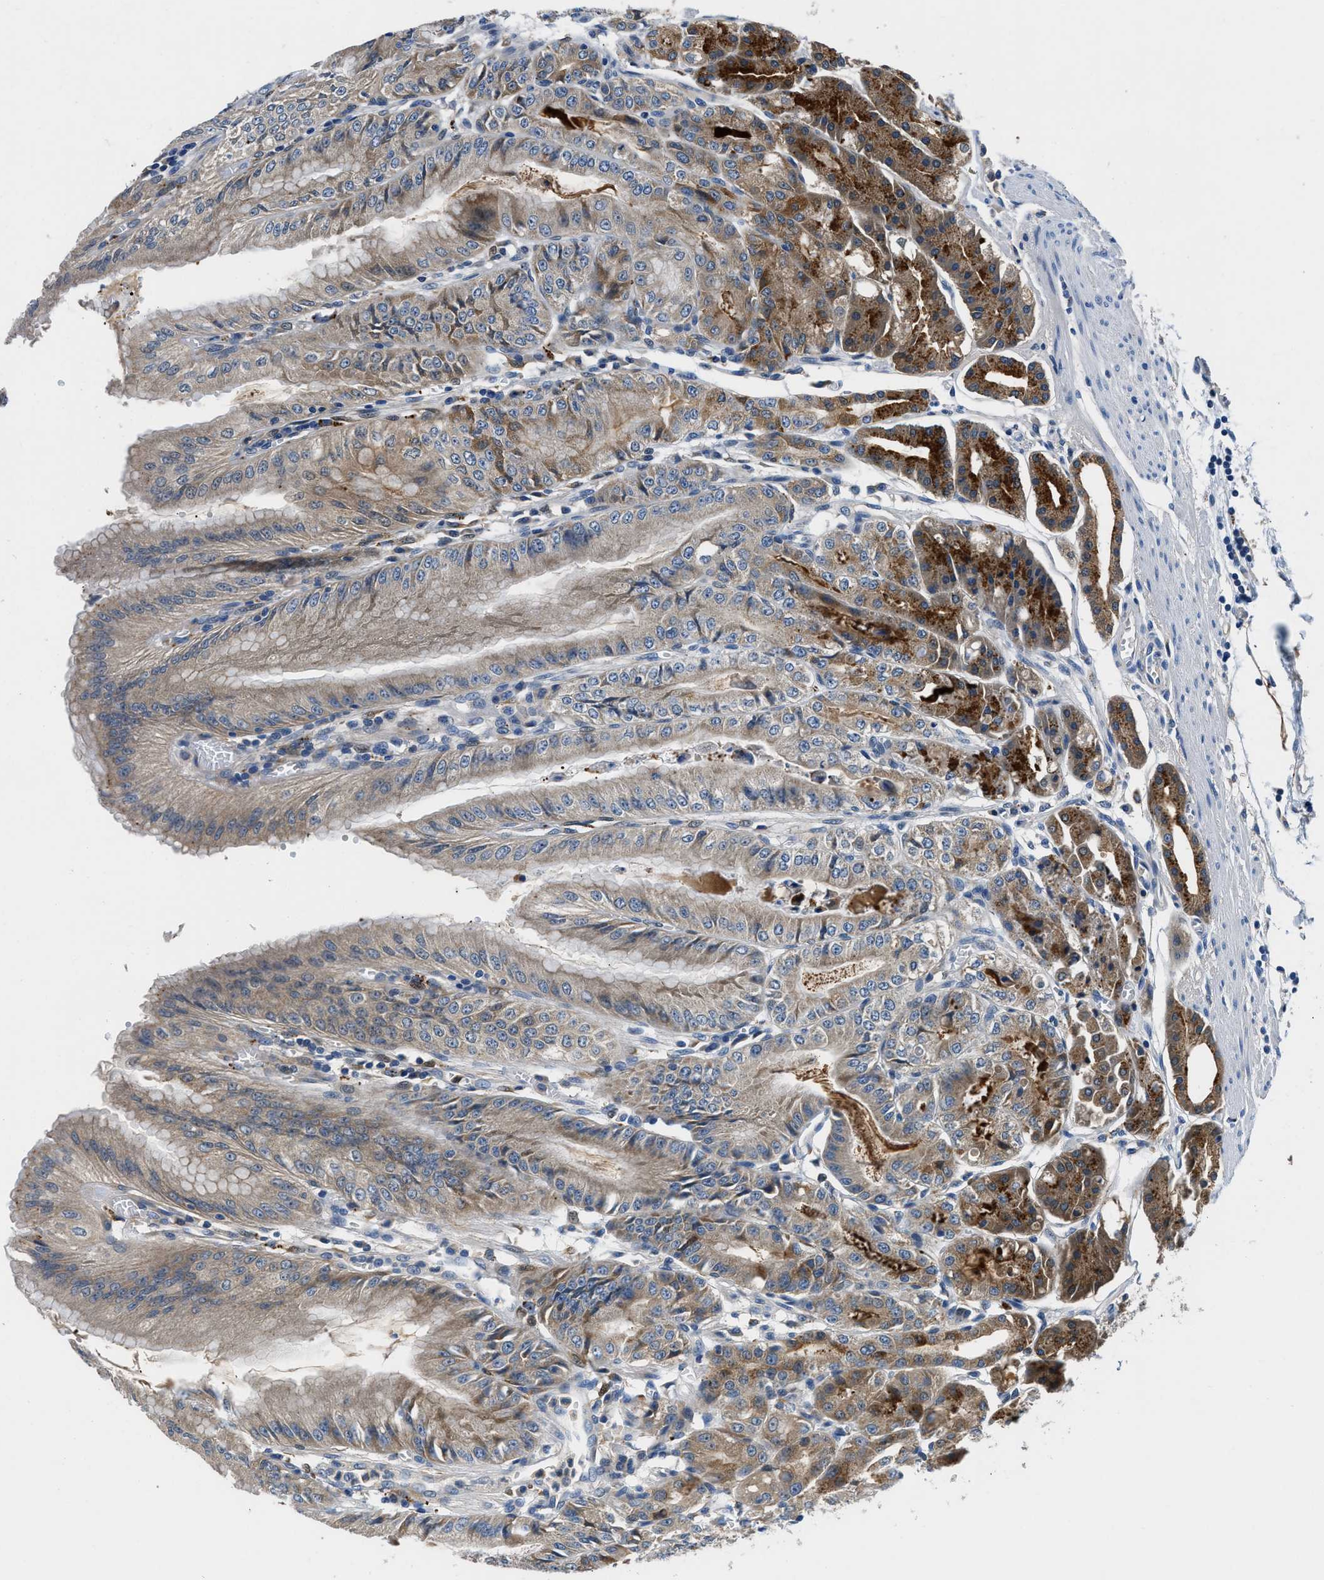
{"staining": {"intensity": "strong", "quantity": "25%-75%", "location": "cytoplasmic/membranous"}, "tissue": "stomach", "cell_type": "Glandular cells", "image_type": "normal", "snomed": [{"axis": "morphology", "description": "Normal tissue, NOS"}, {"axis": "topography", "description": "Stomach, lower"}], "caption": "Immunohistochemical staining of benign stomach demonstrates 25%-75% levels of strong cytoplasmic/membranous protein expression in approximately 25%-75% of glandular cells.", "gene": "ADGRE3", "patient": {"sex": "male", "age": 71}}